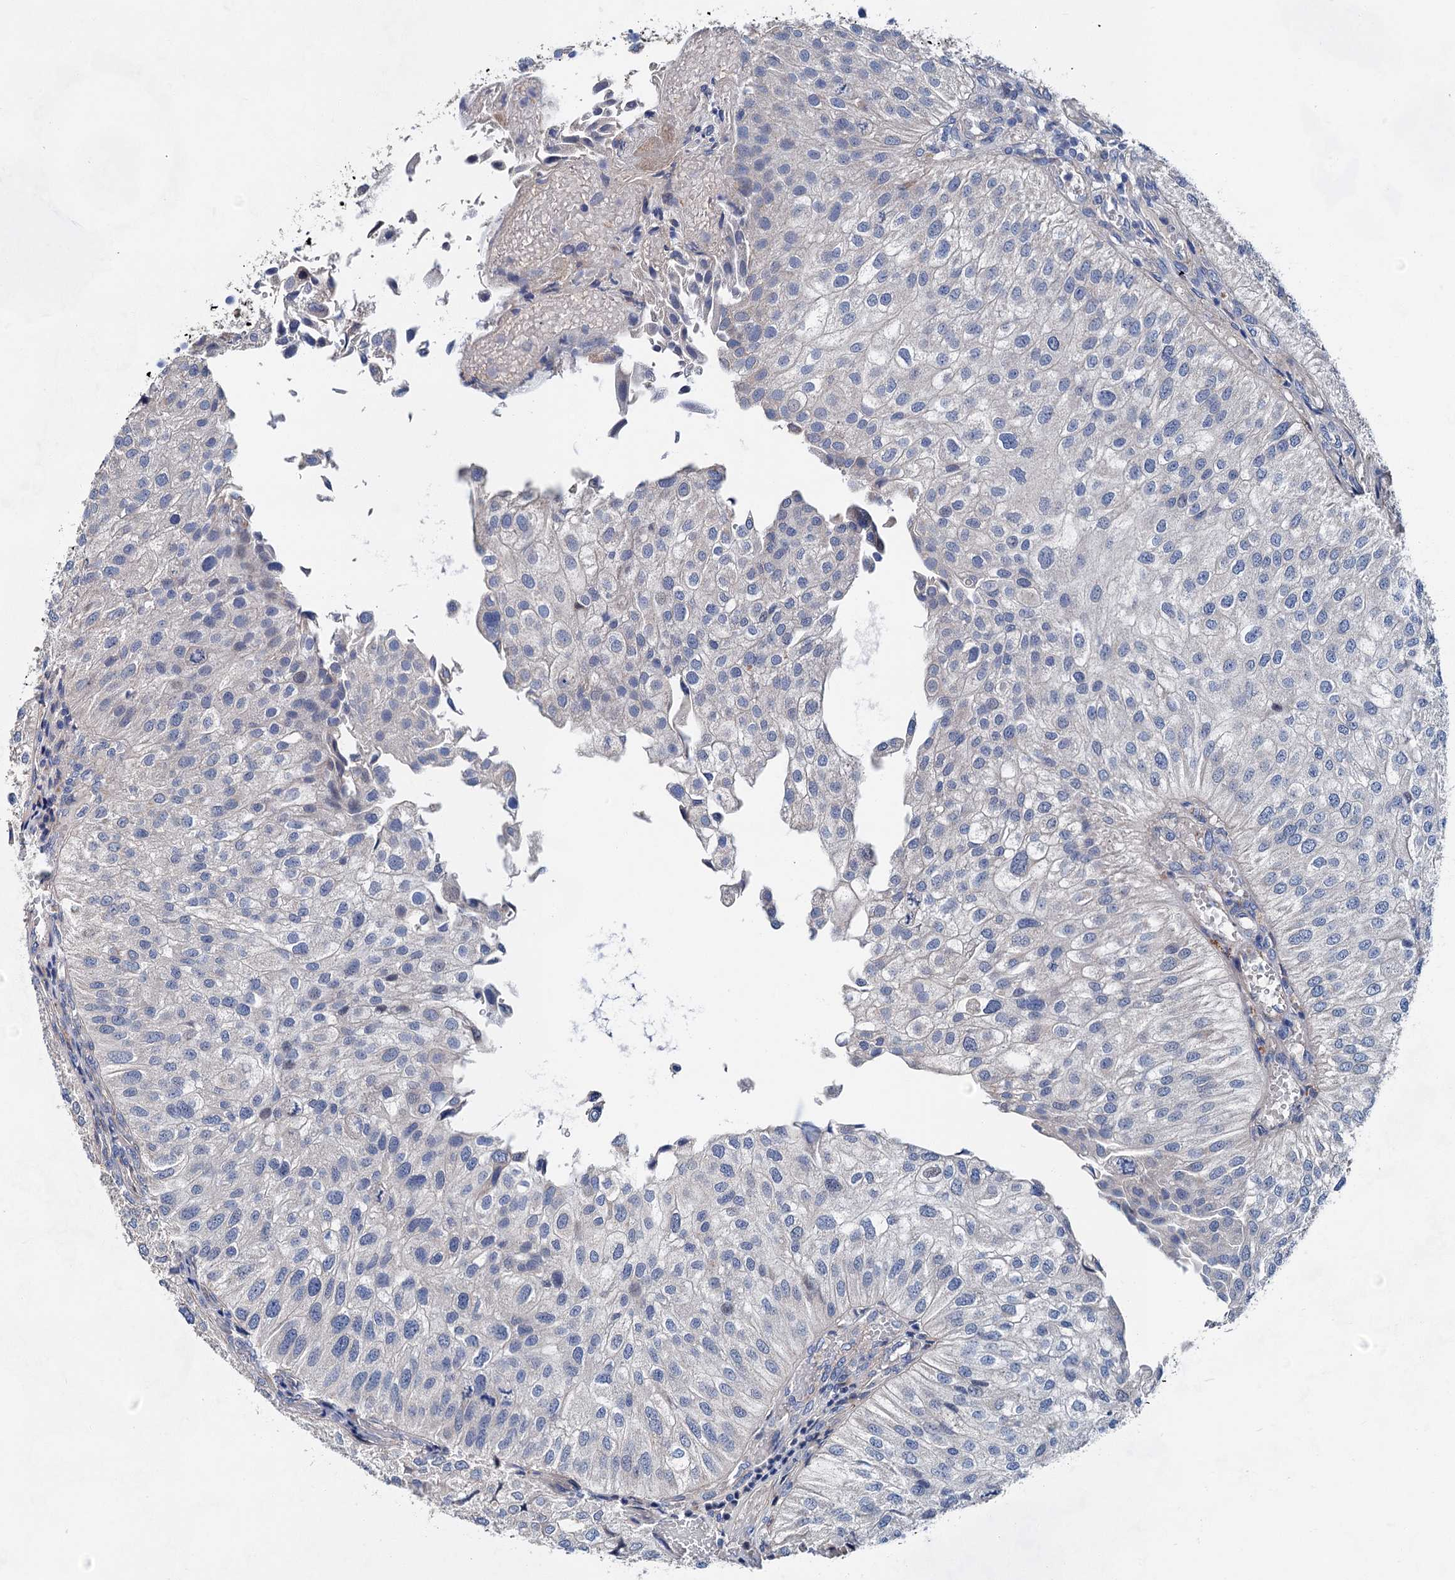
{"staining": {"intensity": "negative", "quantity": "none", "location": "none"}, "tissue": "urothelial cancer", "cell_type": "Tumor cells", "image_type": "cancer", "snomed": [{"axis": "morphology", "description": "Urothelial carcinoma, Low grade"}, {"axis": "topography", "description": "Urinary bladder"}], "caption": "The immunohistochemistry (IHC) histopathology image has no significant expression in tumor cells of urothelial cancer tissue.", "gene": "GPR155", "patient": {"sex": "female", "age": 89}}